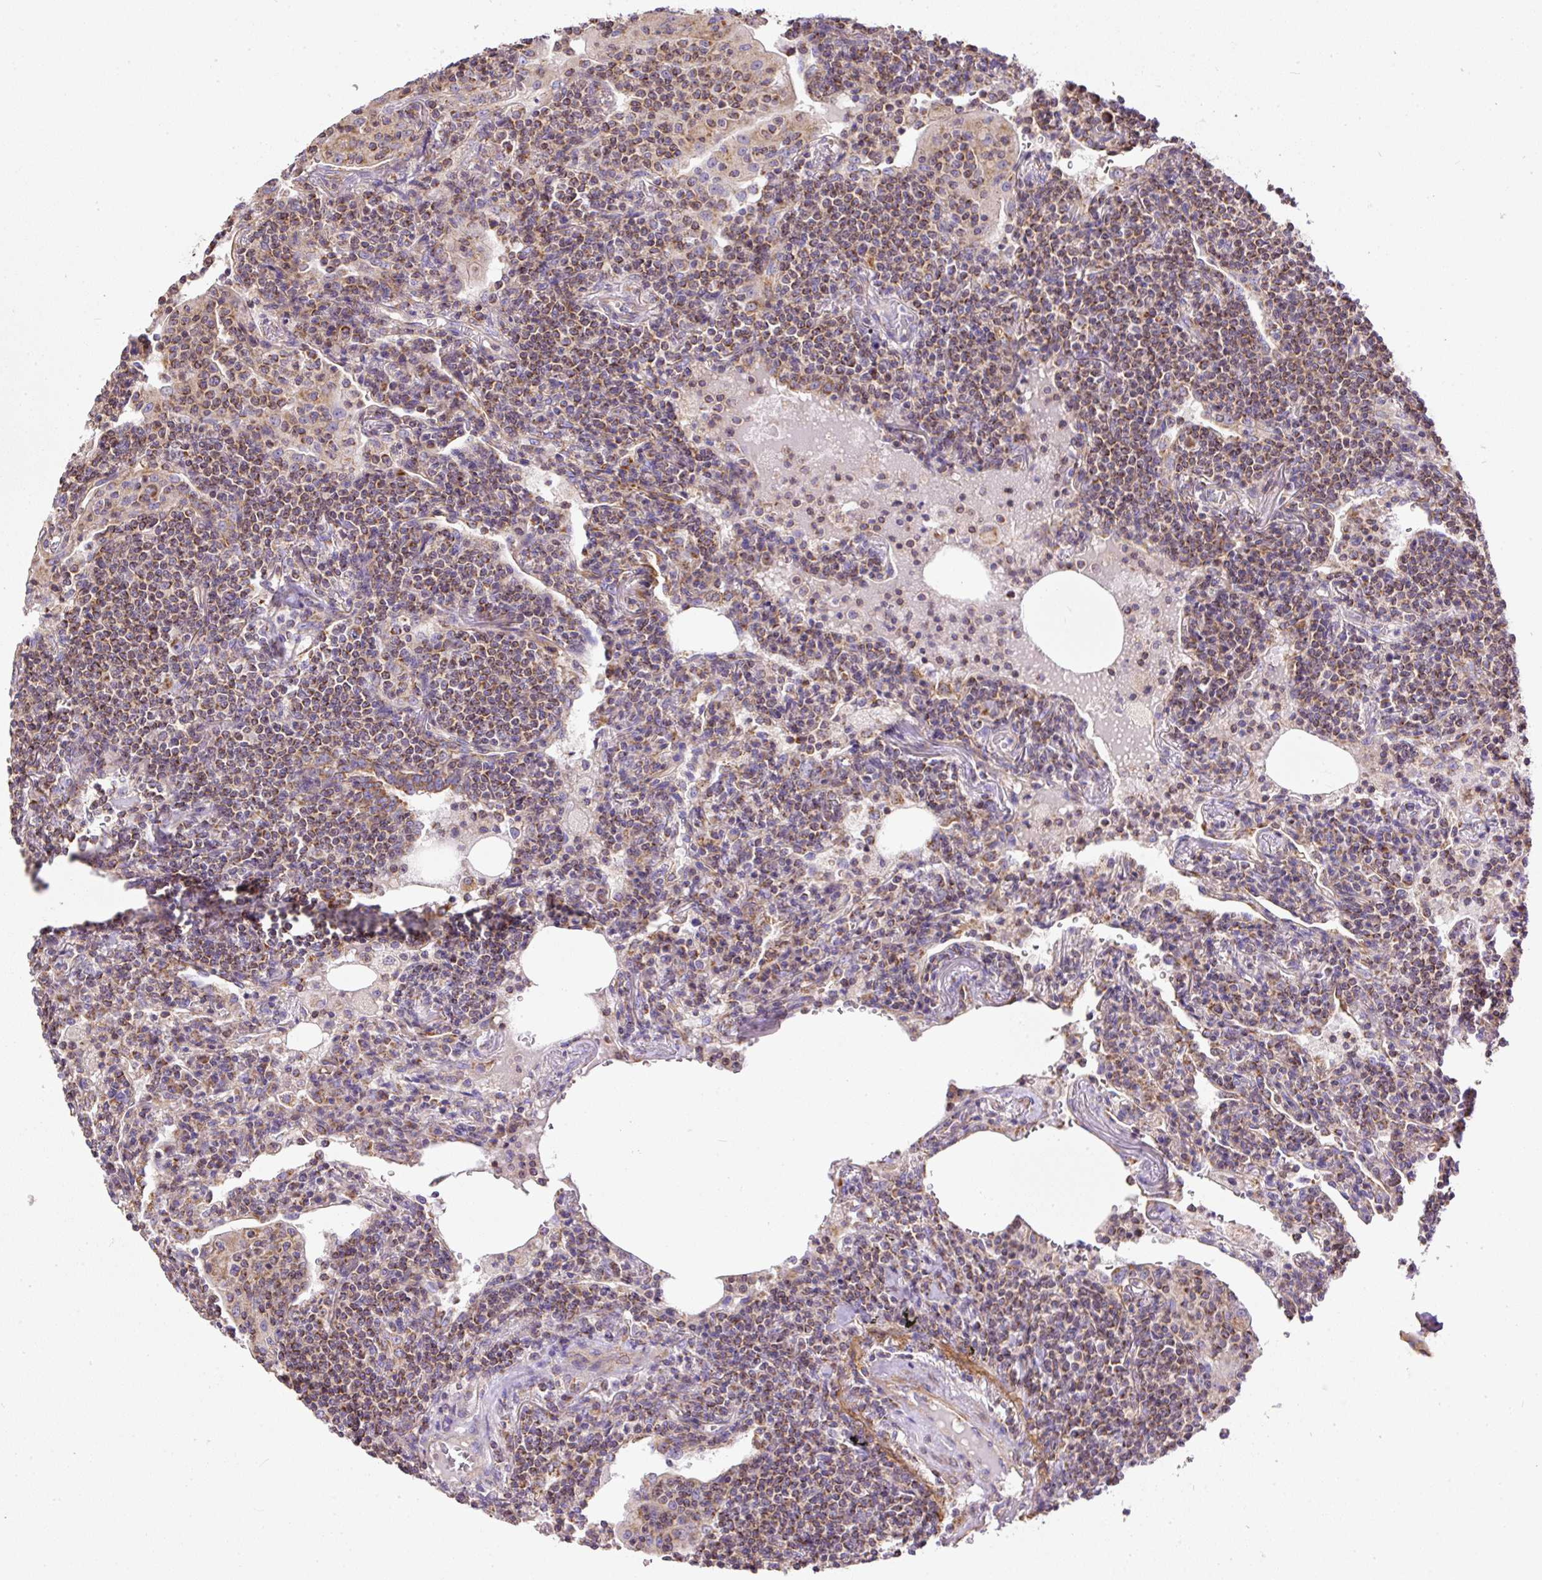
{"staining": {"intensity": "moderate", "quantity": "25%-75%", "location": "cytoplasmic/membranous"}, "tissue": "lymphoma", "cell_type": "Tumor cells", "image_type": "cancer", "snomed": [{"axis": "morphology", "description": "Malignant lymphoma, non-Hodgkin's type, Low grade"}, {"axis": "topography", "description": "Lung"}], "caption": "Low-grade malignant lymphoma, non-Hodgkin's type stained with a protein marker demonstrates moderate staining in tumor cells.", "gene": "NDUFAF2", "patient": {"sex": "female", "age": 71}}